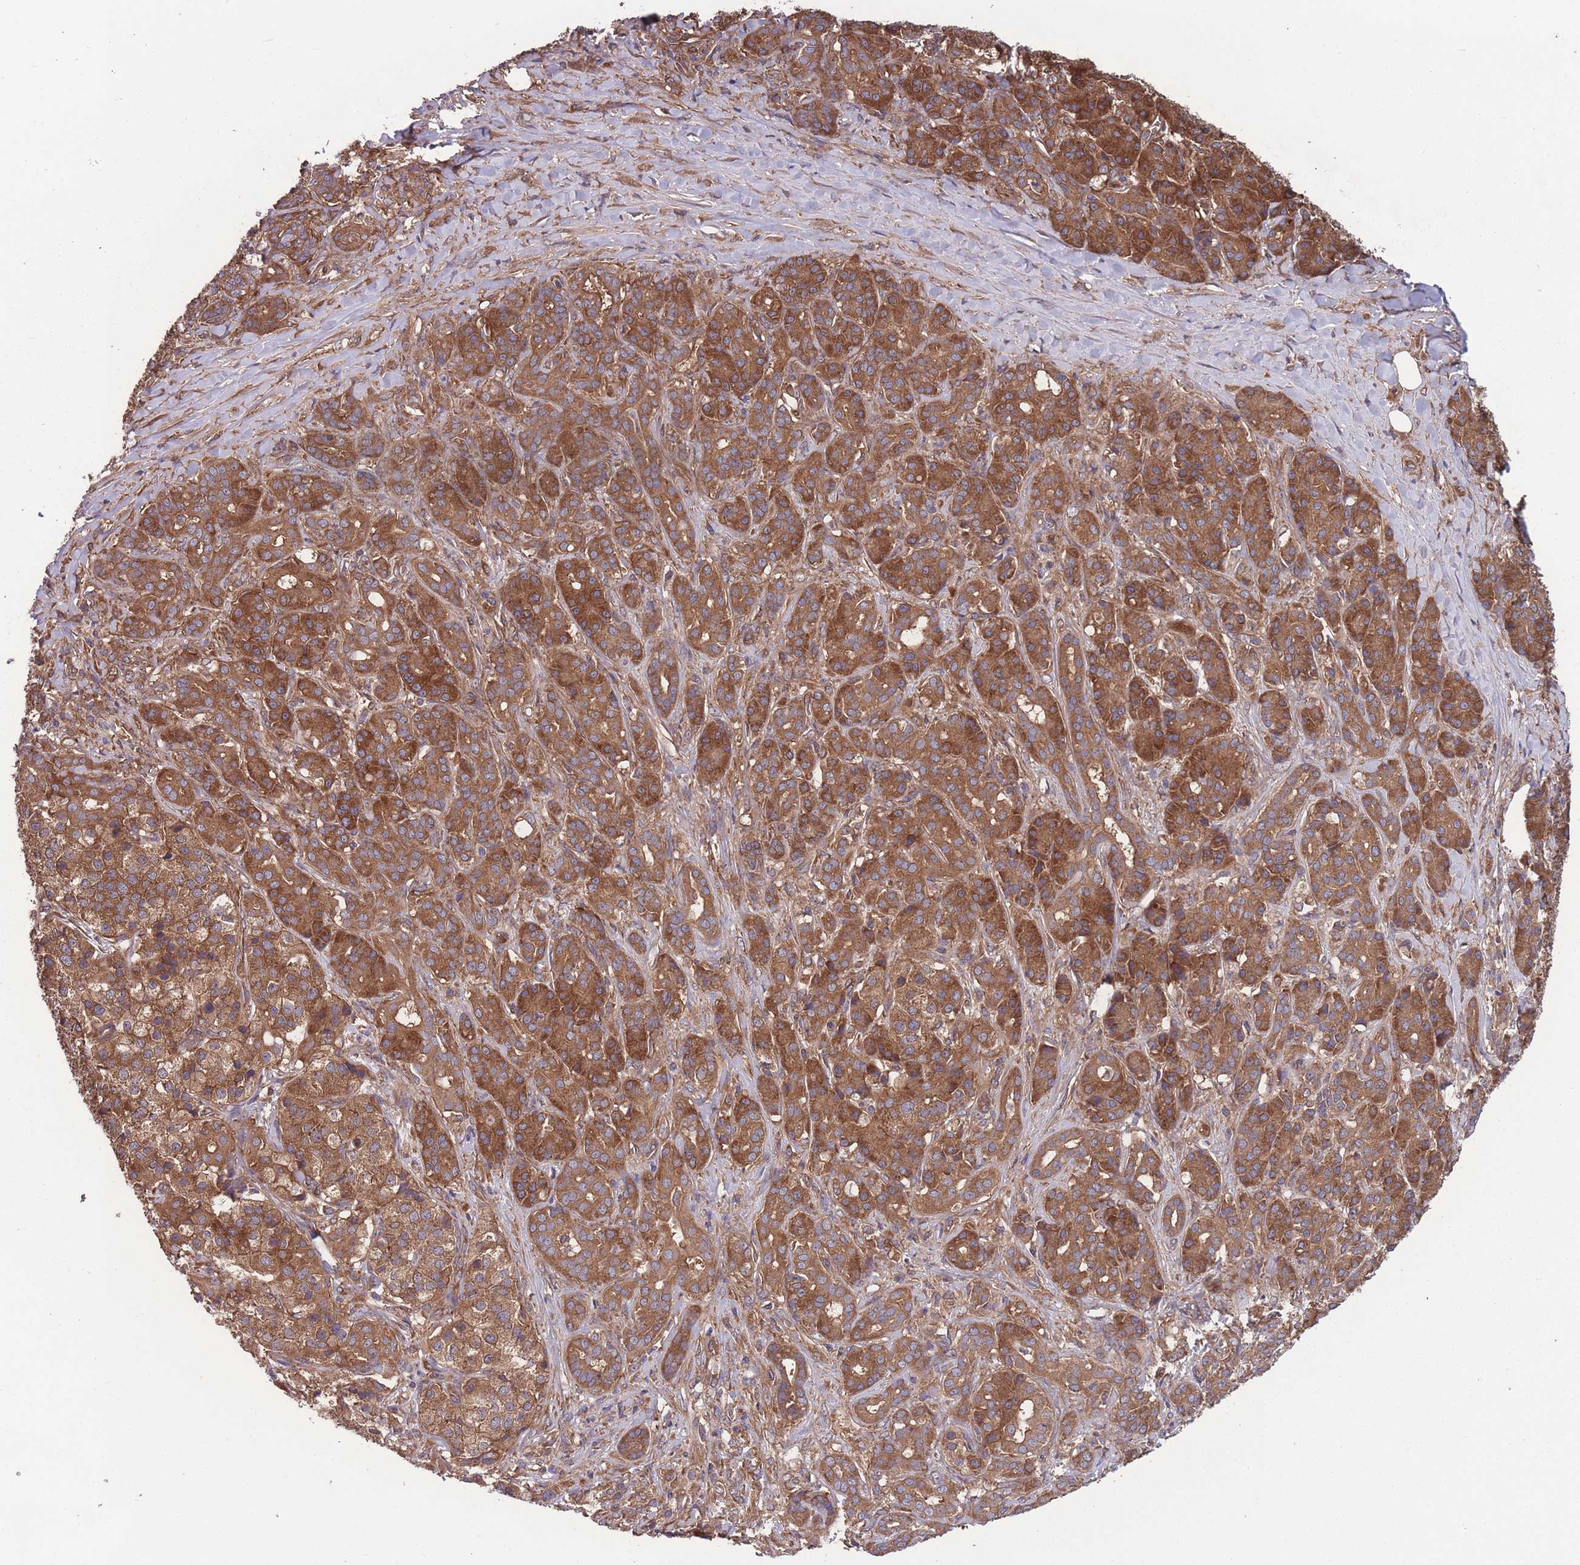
{"staining": {"intensity": "strong", "quantity": ">75%", "location": "cytoplasmic/membranous"}, "tissue": "pancreatic cancer", "cell_type": "Tumor cells", "image_type": "cancer", "snomed": [{"axis": "morphology", "description": "Adenocarcinoma, NOS"}, {"axis": "topography", "description": "Pancreas"}], "caption": "High-magnification brightfield microscopy of pancreatic cancer stained with DAB (3,3'-diaminobenzidine) (brown) and counterstained with hematoxylin (blue). tumor cells exhibit strong cytoplasmic/membranous positivity is appreciated in approximately>75% of cells.", "gene": "ZPR1", "patient": {"sex": "male", "age": 57}}